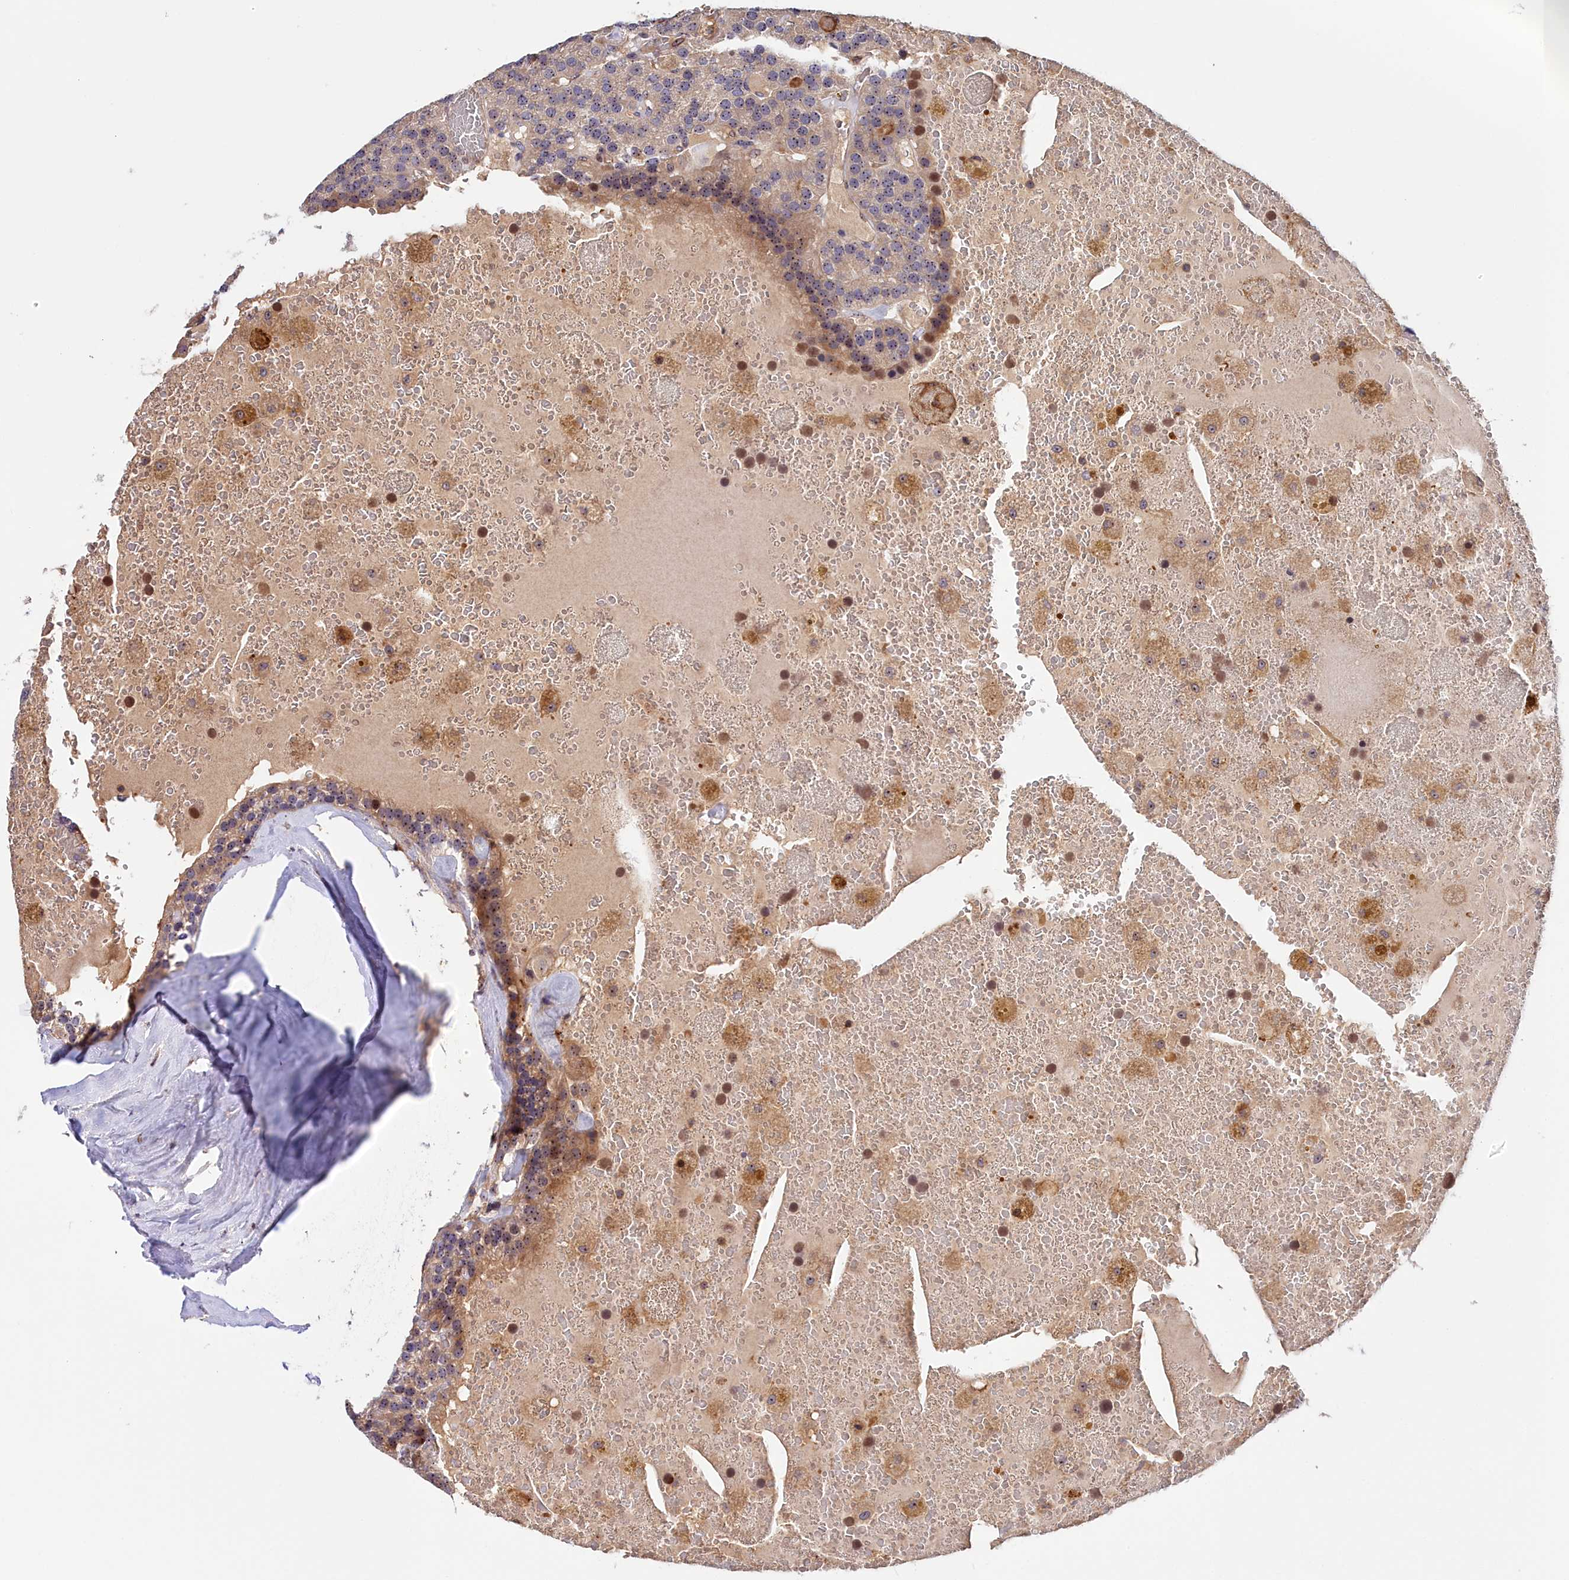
{"staining": {"intensity": "weak", "quantity": "25%-75%", "location": "cytoplasmic/membranous,nuclear"}, "tissue": "parathyroid gland", "cell_type": "Glandular cells", "image_type": "normal", "snomed": [{"axis": "morphology", "description": "Normal tissue, NOS"}, {"axis": "morphology", "description": "Adenoma, NOS"}, {"axis": "topography", "description": "Parathyroid gland"}], "caption": "Parathyroid gland stained with a brown dye shows weak cytoplasmic/membranous,nuclear positive staining in about 25%-75% of glandular cells.", "gene": "NEURL4", "patient": {"sex": "female", "age": 86}}